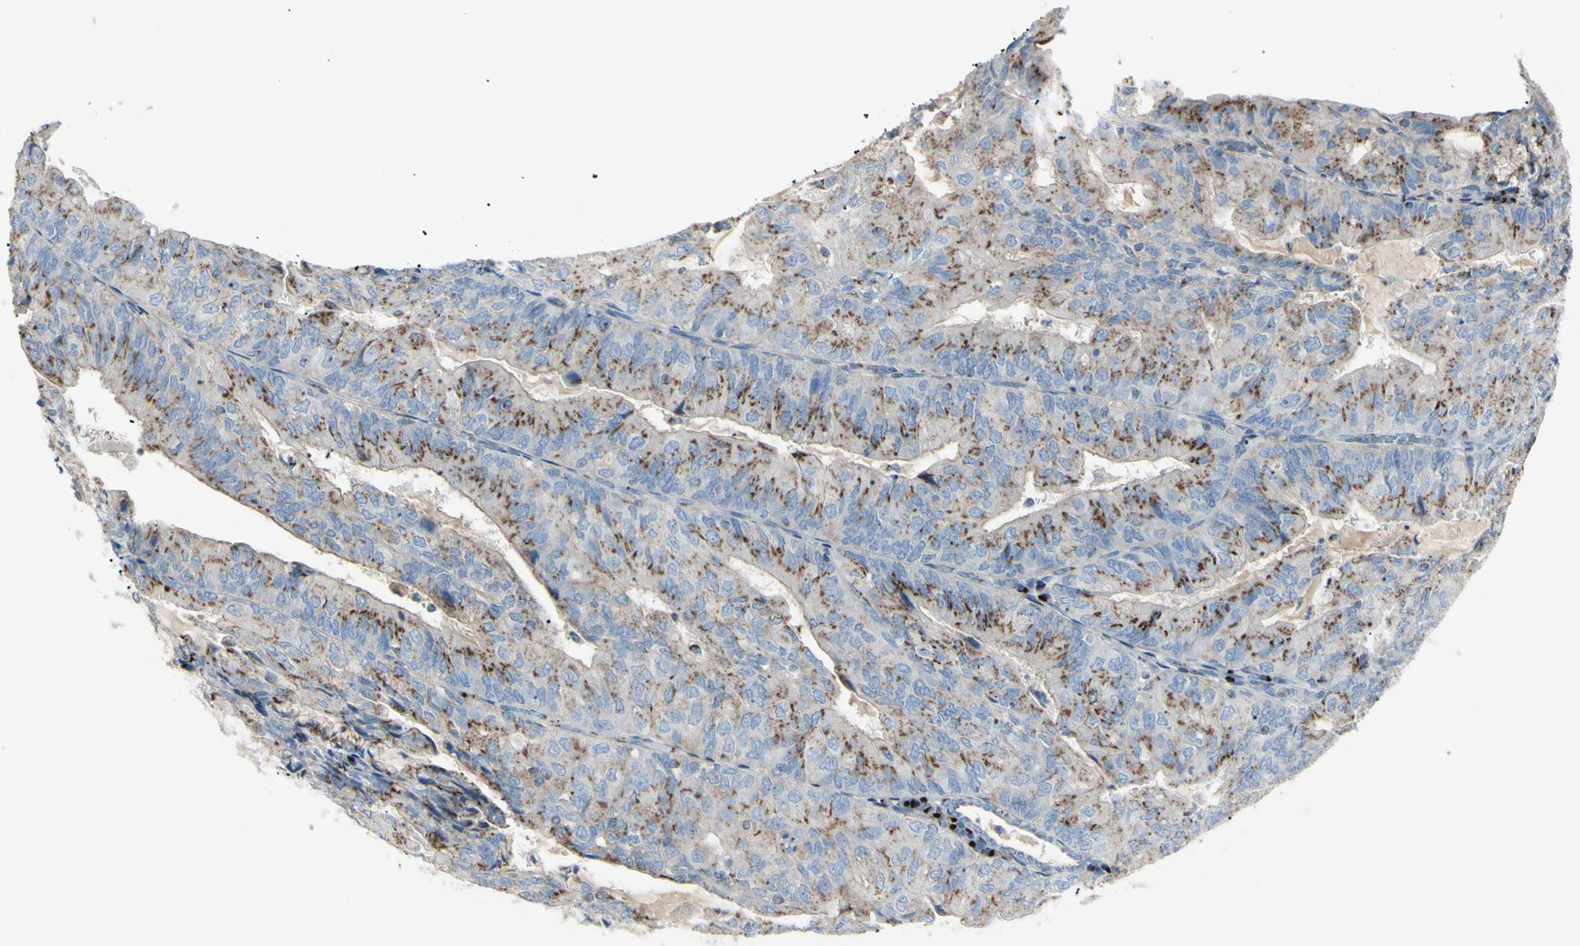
{"staining": {"intensity": "moderate", "quantity": "25%-75%", "location": "cytoplasmic/membranous"}, "tissue": "endometrial cancer", "cell_type": "Tumor cells", "image_type": "cancer", "snomed": [{"axis": "morphology", "description": "Adenocarcinoma, NOS"}, {"axis": "topography", "description": "Endometrium"}], "caption": "DAB (3,3'-diaminobenzidine) immunohistochemical staining of endometrial cancer displays moderate cytoplasmic/membranous protein staining in about 25%-75% of tumor cells. The staining was performed using DAB, with brown indicating positive protein expression. Nuclei are stained blue with hematoxylin.", "gene": "B4GALT3", "patient": {"sex": "female", "age": 81}}